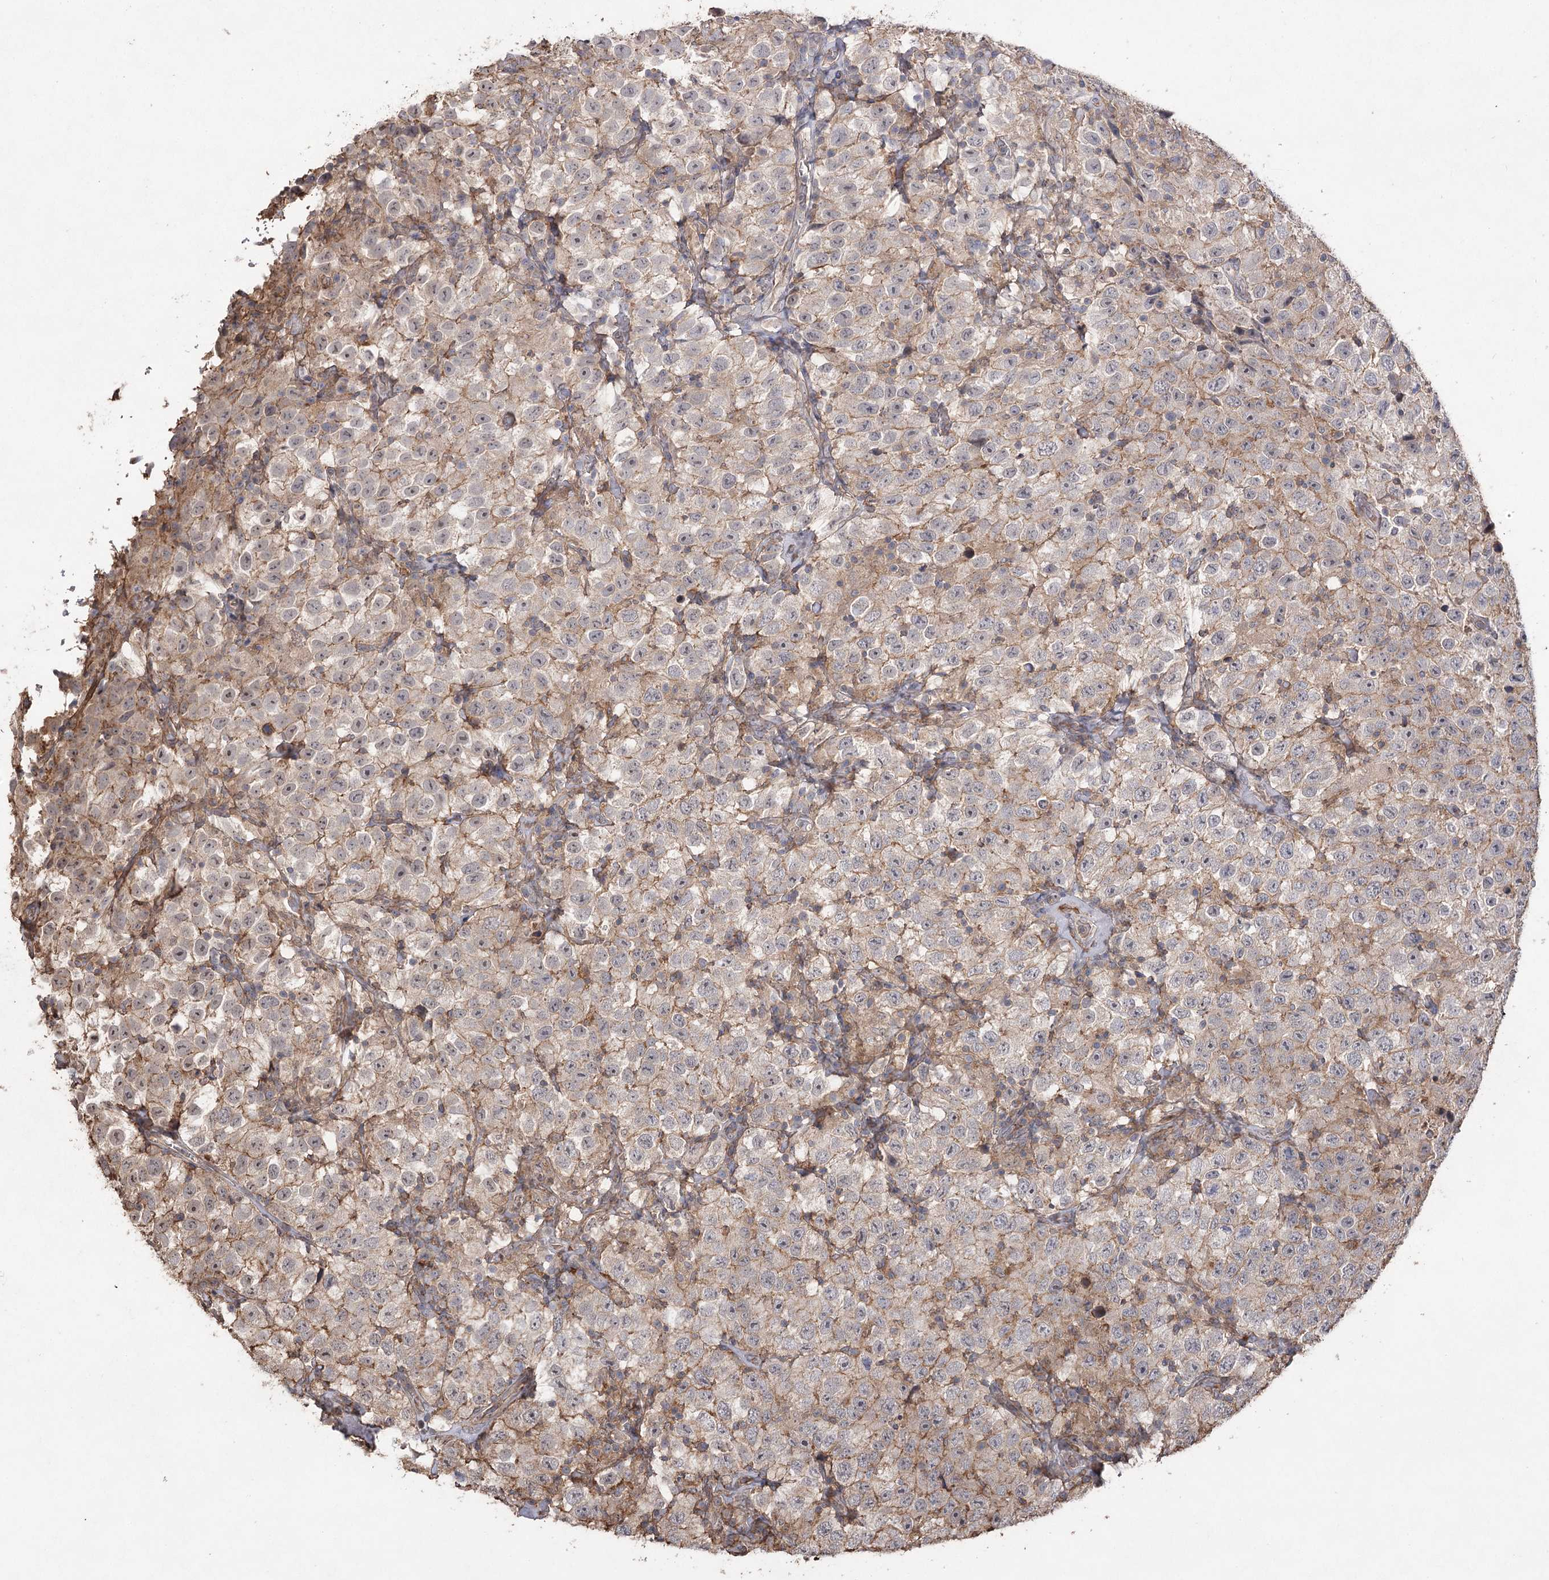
{"staining": {"intensity": "moderate", "quantity": "<25%", "location": "cytoplasmic/membranous"}, "tissue": "testis cancer", "cell_type": "Tumor cells", "image_type": "cancer", "snomed": [{"axis": "morphology", "description": "Seminoma, NOS"}, {"axis": "topography", "description": "Testis"}], "caption": "Protein analysis of testis seminoma tissue displays moderate cytoplasmic/membranous expression in about <25% of tumor cells. The protein is stained brown, and the nuclei are stained in blue (DAB (3,3'-diaminobenzidine) IHC with brightfield microscopy, high magnification).", "gene": "OBSL1", "patient": {"sex": "male", "age": 41}}